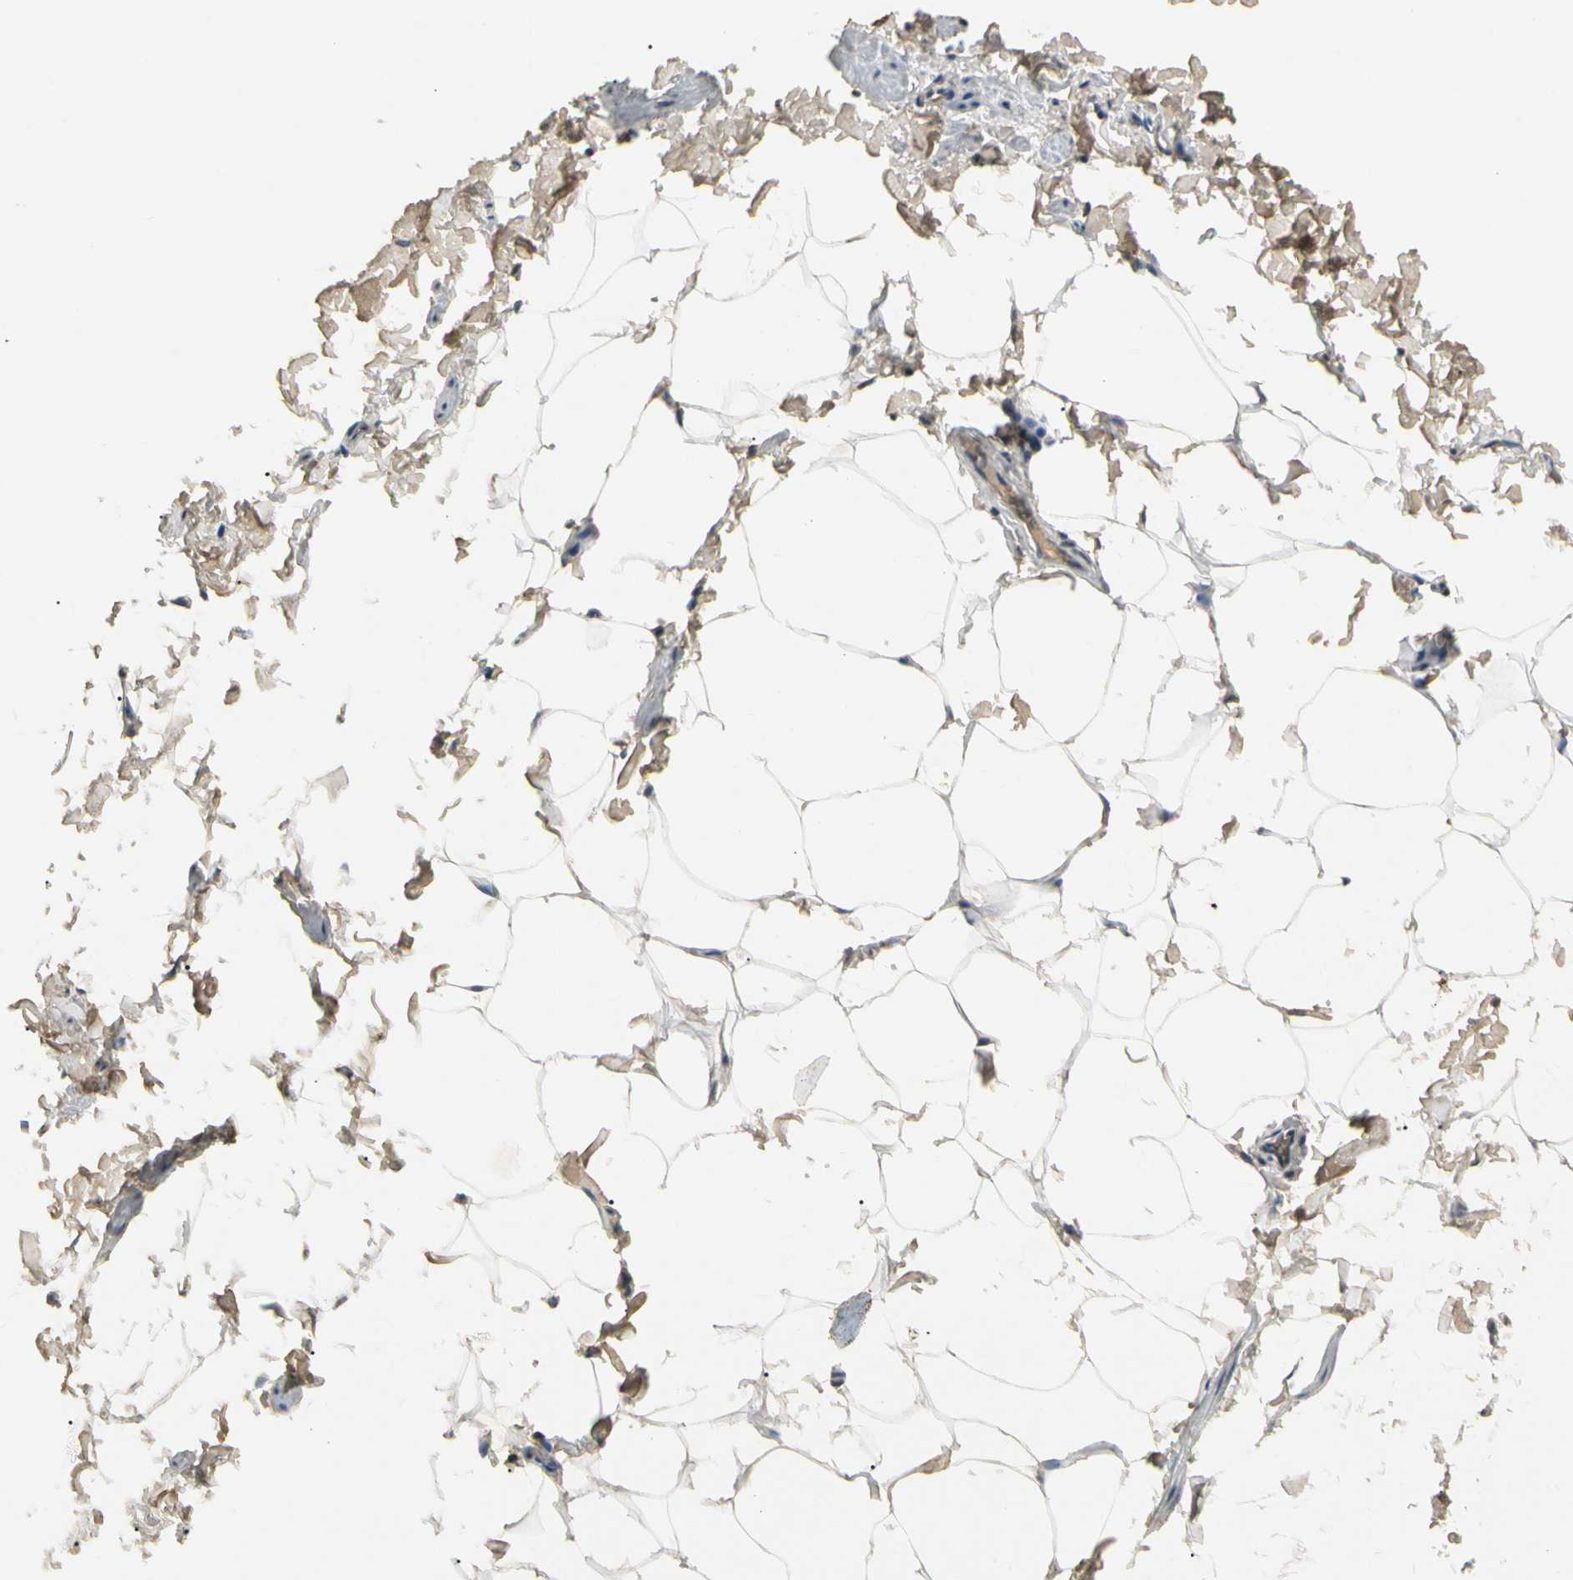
{"staining": {"intensity": "weak", "quantity": "25%-75%", "location": "cytoplasmic/membranous"}, "tissue": "adipose tissue", "cell_type": "Adipocytes", "image_type": "normal", "snomed": [{"axis": "morphology", "description": "Normal tissue, NOS"}, {"axis": "topography", "description": "Vascular tissue"}], "caption": "Approximately 25%-75% of adipocytes in unremarkable adipose tissue demonstrate weak cytoplasmic/membranous protein positivity as visualized by brown immunohistochemical staining.", "gene": "GREM1", "patient": {"sex": "male", "age": 41}}